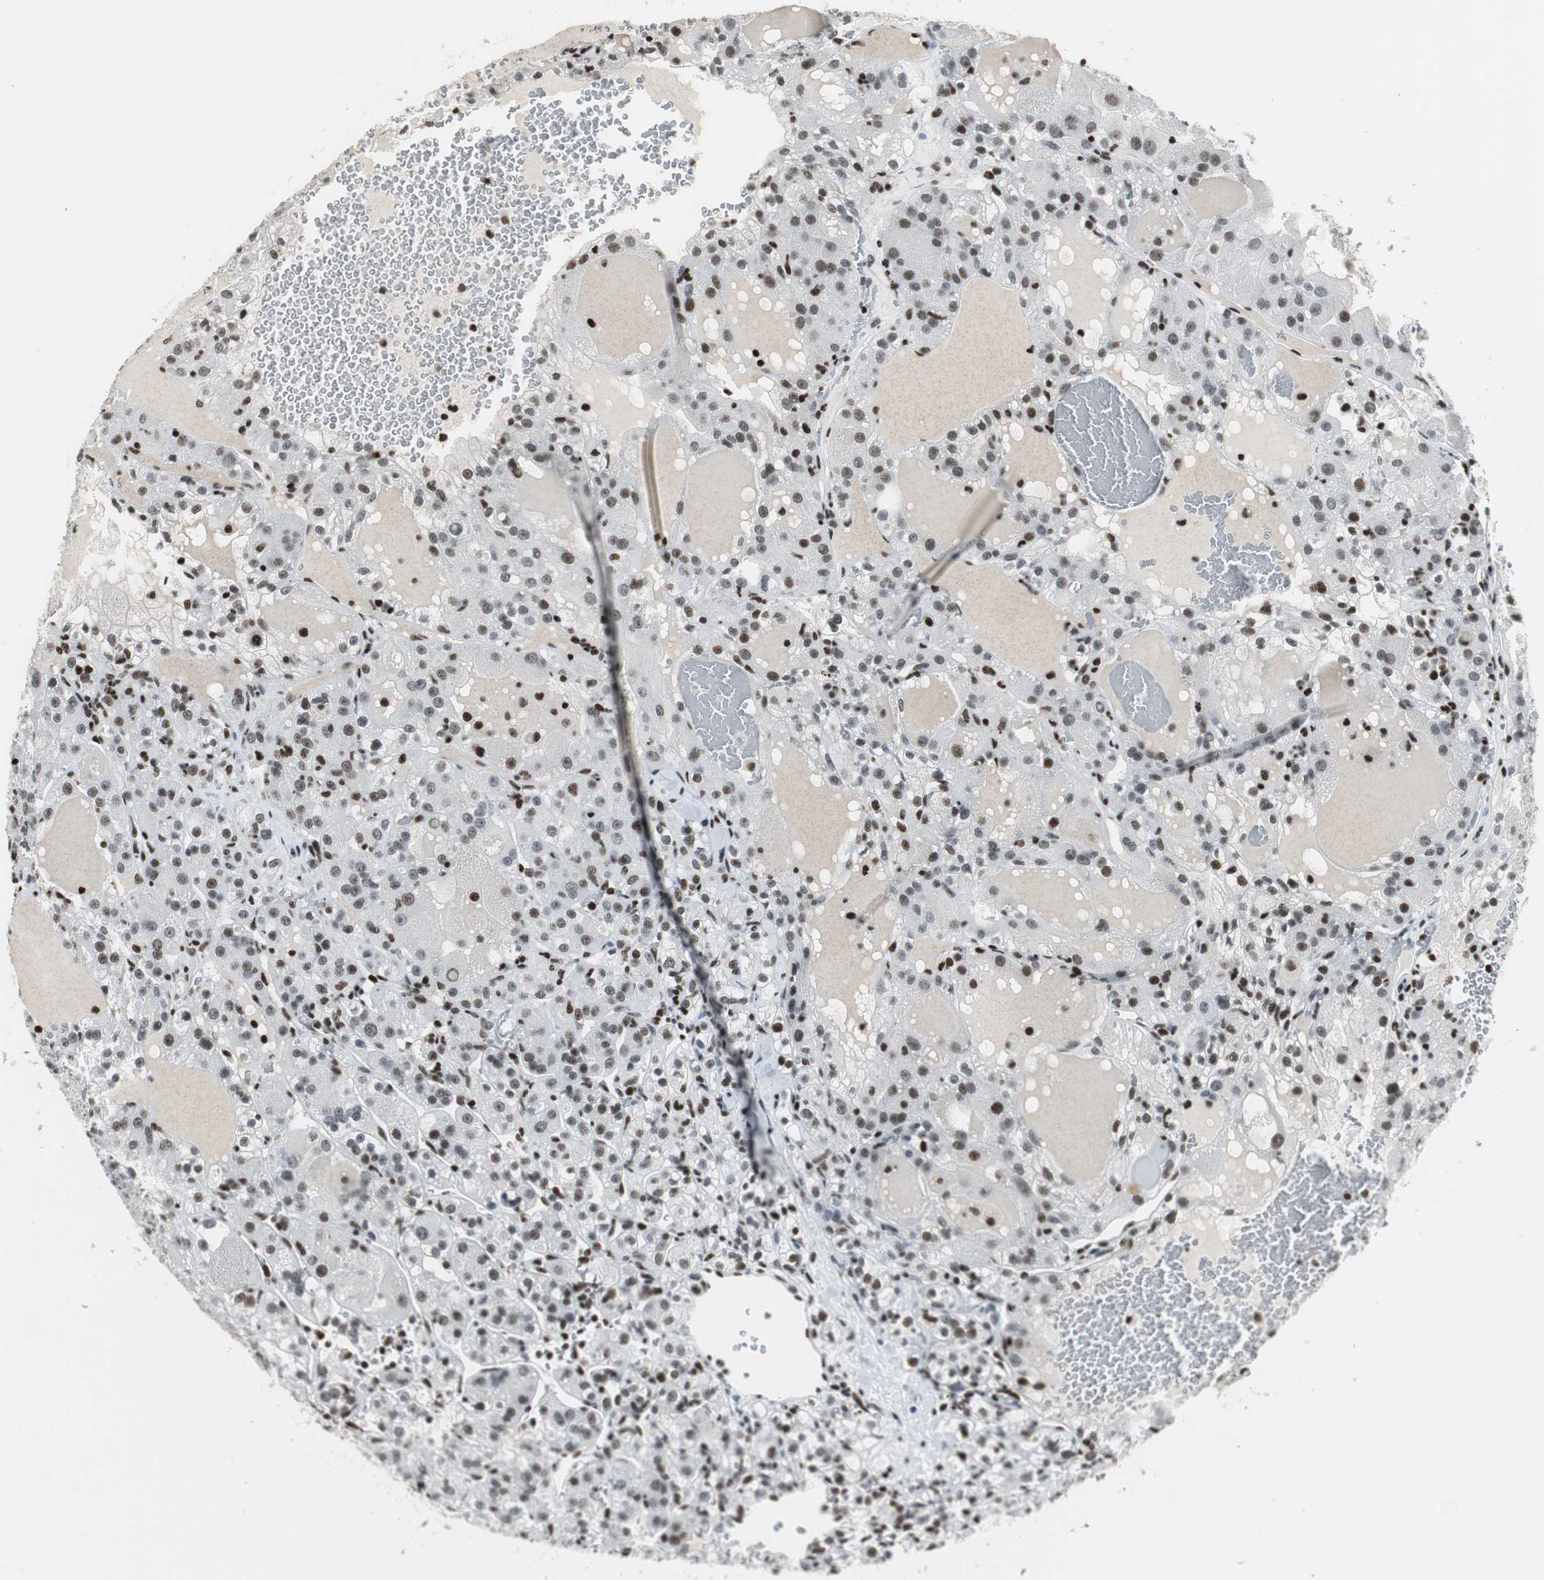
{"staining": {"intensity": "moderate", "quantity": ">75%", "location": "nuclear"}, "tissue": "renal cancer", "cell_type": "Tumor cells", "image_type": "cancer", "snomed": [{"axis": "morphology", "description": "Normal tissue, NOS"}, {"axis": "morphology", "description": "Adenocarcinoma, NOS"}, {"axis": "topography", "description": "Kidney"}], "caption": "Immunohistochemistry (IHC) photomicrograph of neoplastic tissue: human renal cancer (adenocarcinoma) stained using IHC reveals medium levels of moderate protein expression localized specifically in the nuclear of tumor cells, appearing as a nuclear brown color.", "gene": "RBBP4", "patient": {"sex": "male", "age": 61}}